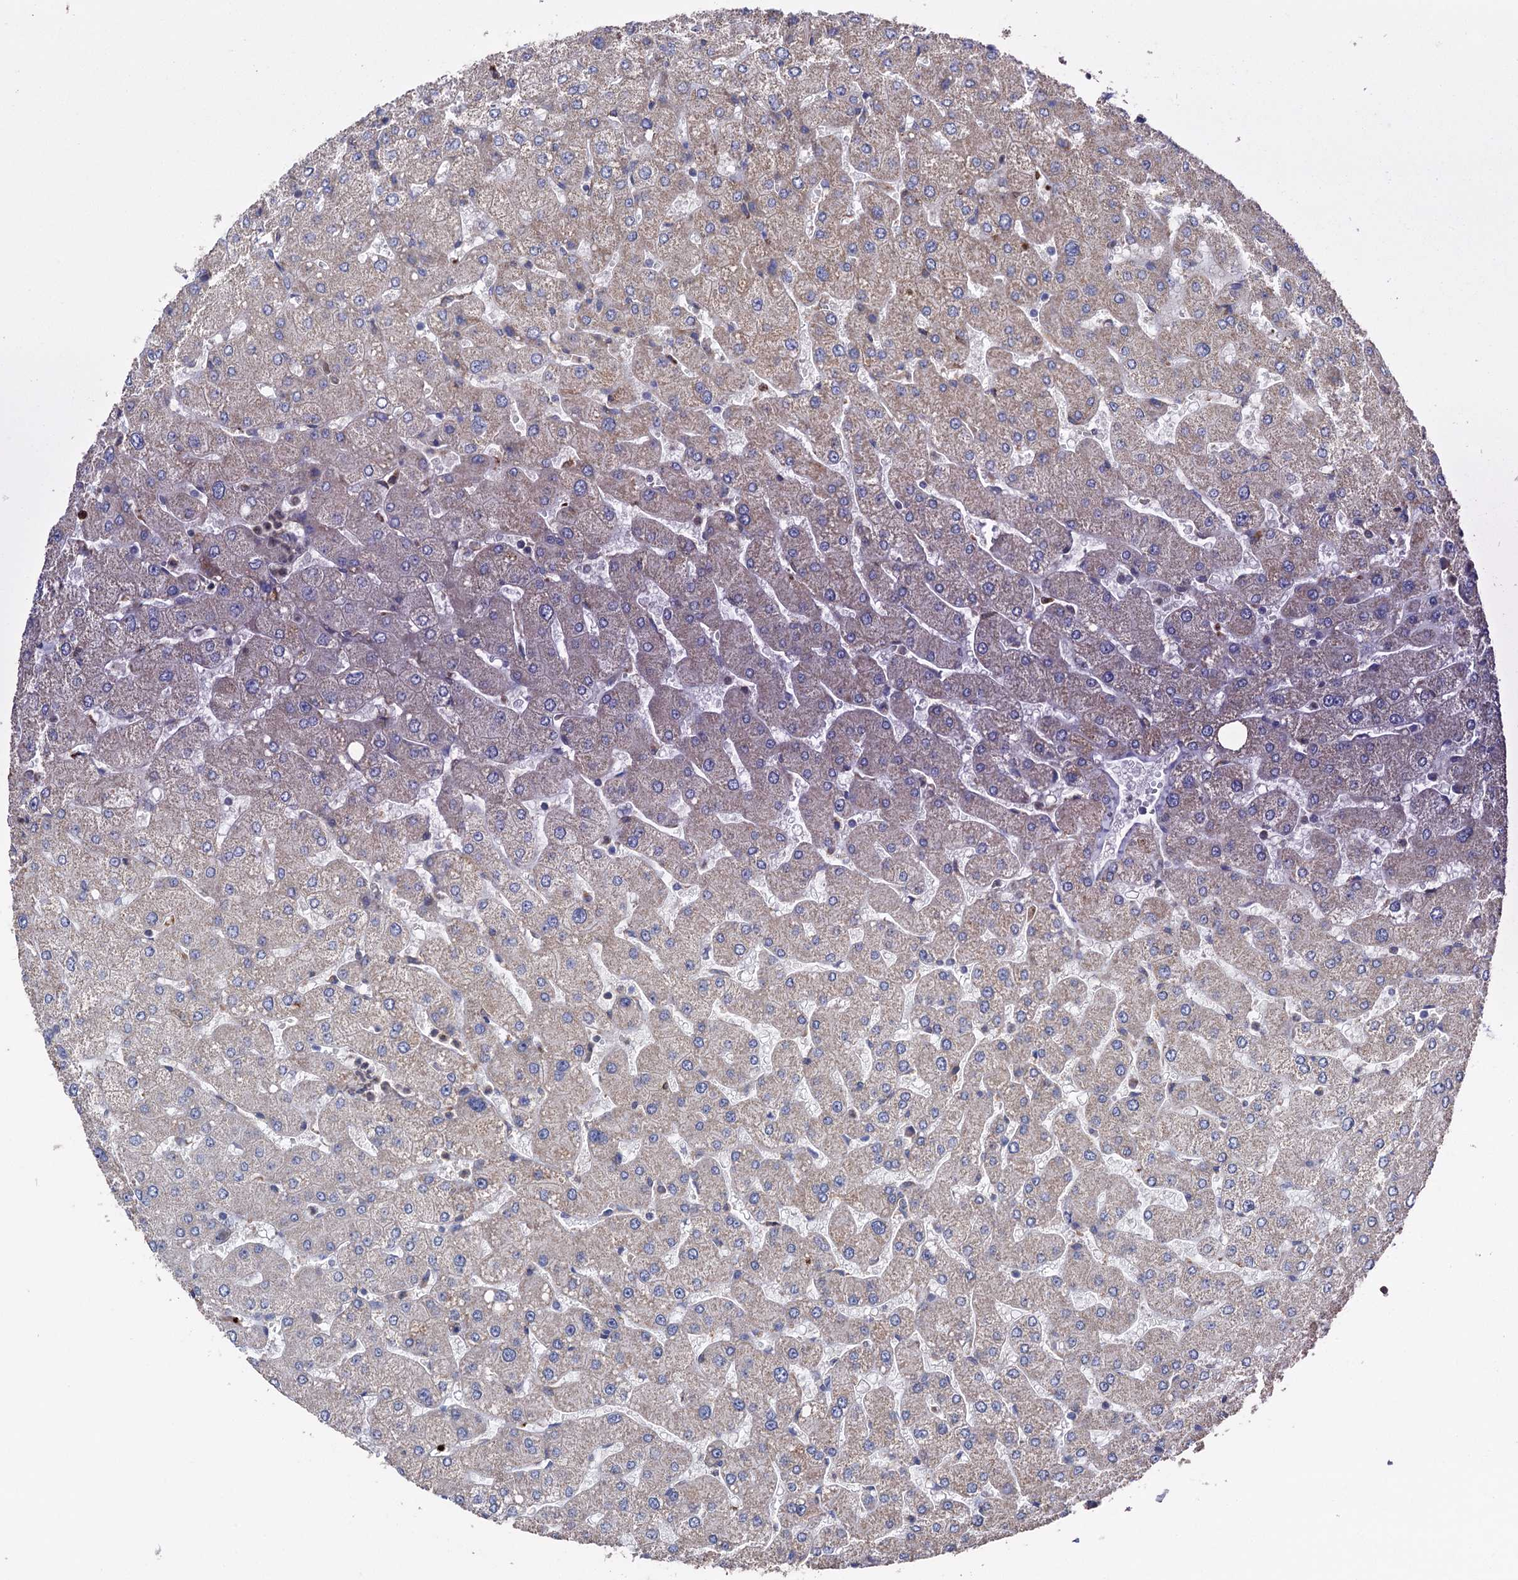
{"staining": {"intensity": "negative", "quantity": "none", "location": "none"}, "tissue": "liver", "cell_type": "Cholangiocytes", "image_type": "normal", "snomed": [{"axis": "morphology", "description": "Normal tissue, NOS"}, {"axis": "topography", "description": "Liver"}], "caption": "Immunohistochemical staining of benign human liver shows no significant staining in cholangiocytes.", "gene": "STING1", "patient": {"sex": "male", "age": 55}}